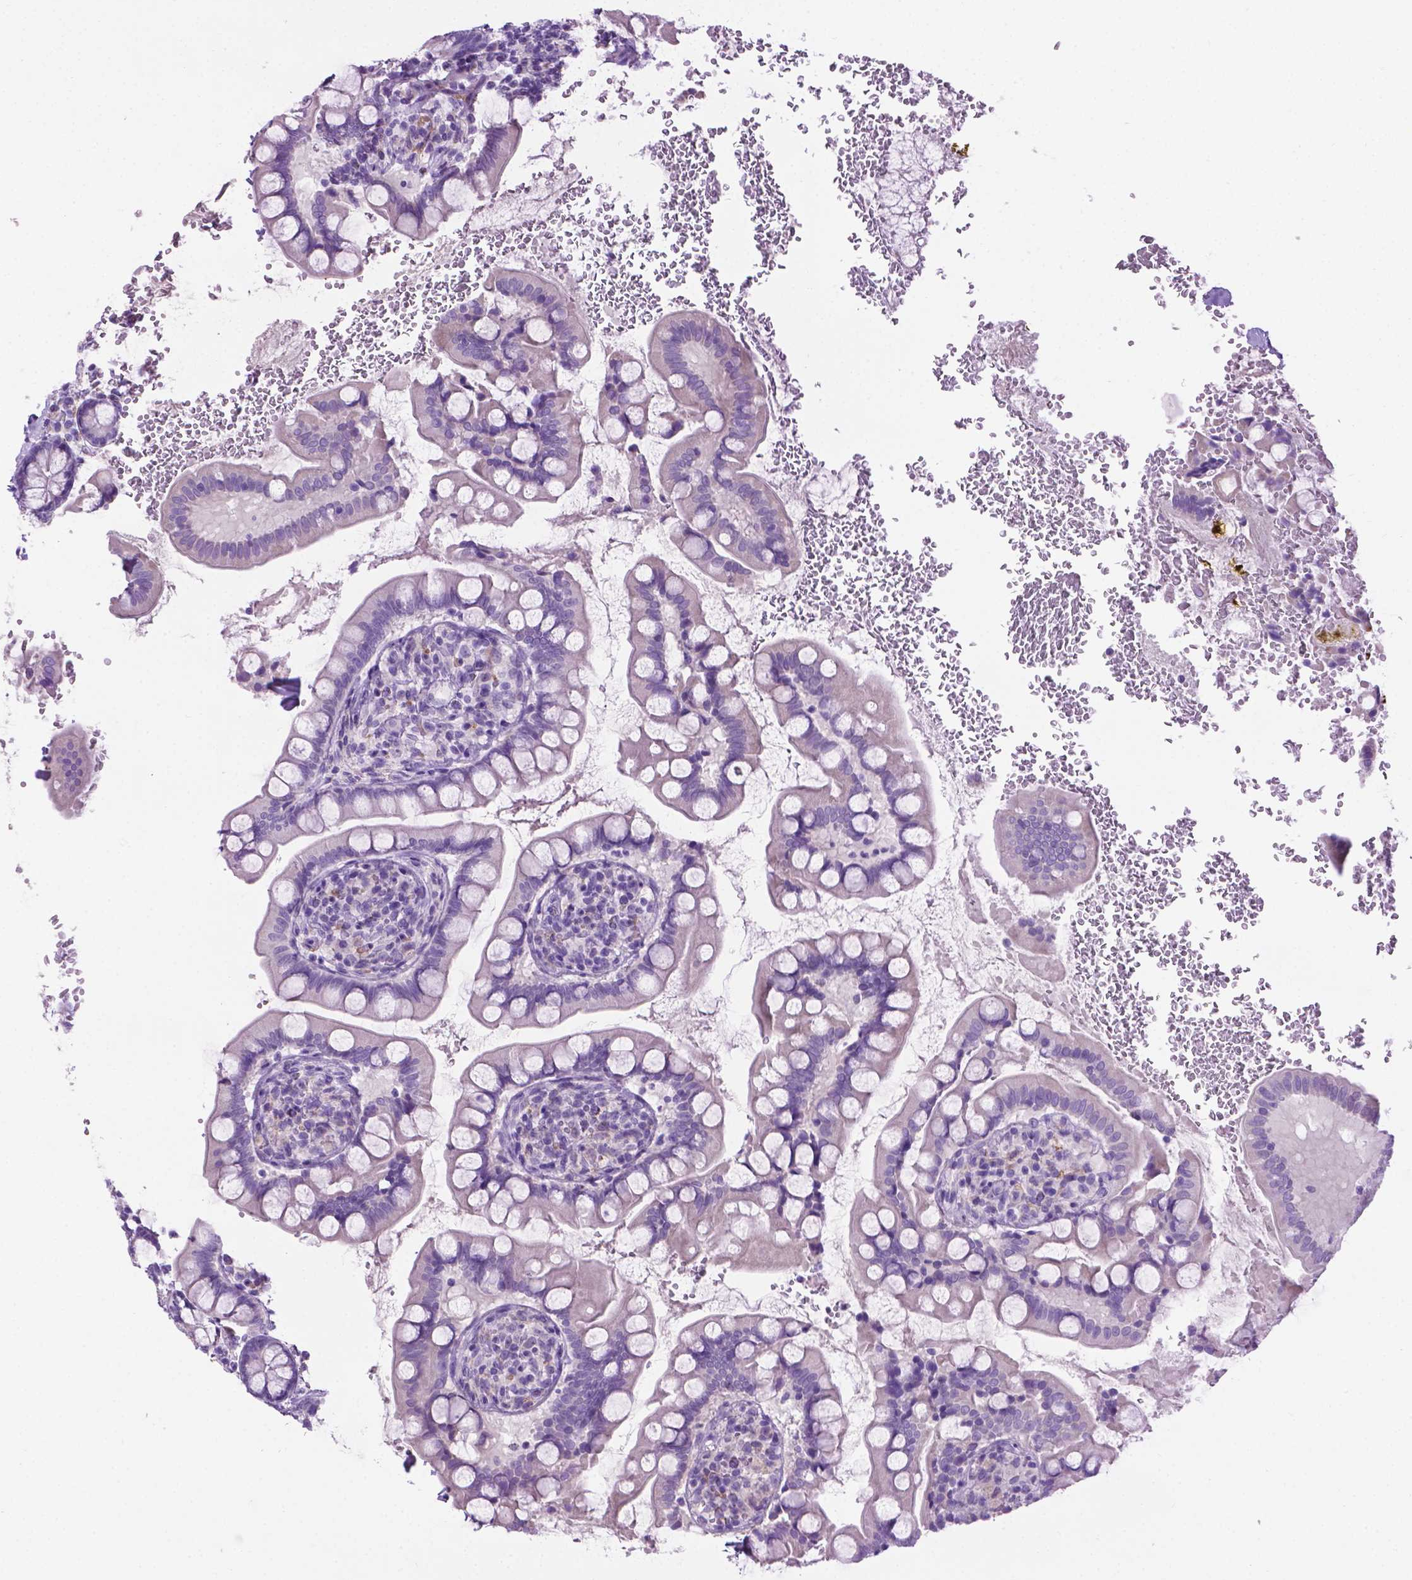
{"staining": {"intensity": "negative", "quantity": "none", "location": "none"}, "tissue": "small intestine", "cell_type": "Glandular cells", "image_type": "normal", "snomed": [{"axis": "morphology", "description": "Normal tissue, NOS"}, {"axis": "topography", "description": "Small intestine"}], "caption": "High power microscopy histopathology image of an IHC histopathology image of benign small intestine, revealing no significant staining in glandular cells. (Stains: DAB (3,3'-diaminobenzidine) immunohistochemistry with hematoxylin counter stain, Microscopy: brightfield microscopy at high magnification).", "gene": "TMEM132E", "patient": {"sex": "female", "age": 56}}